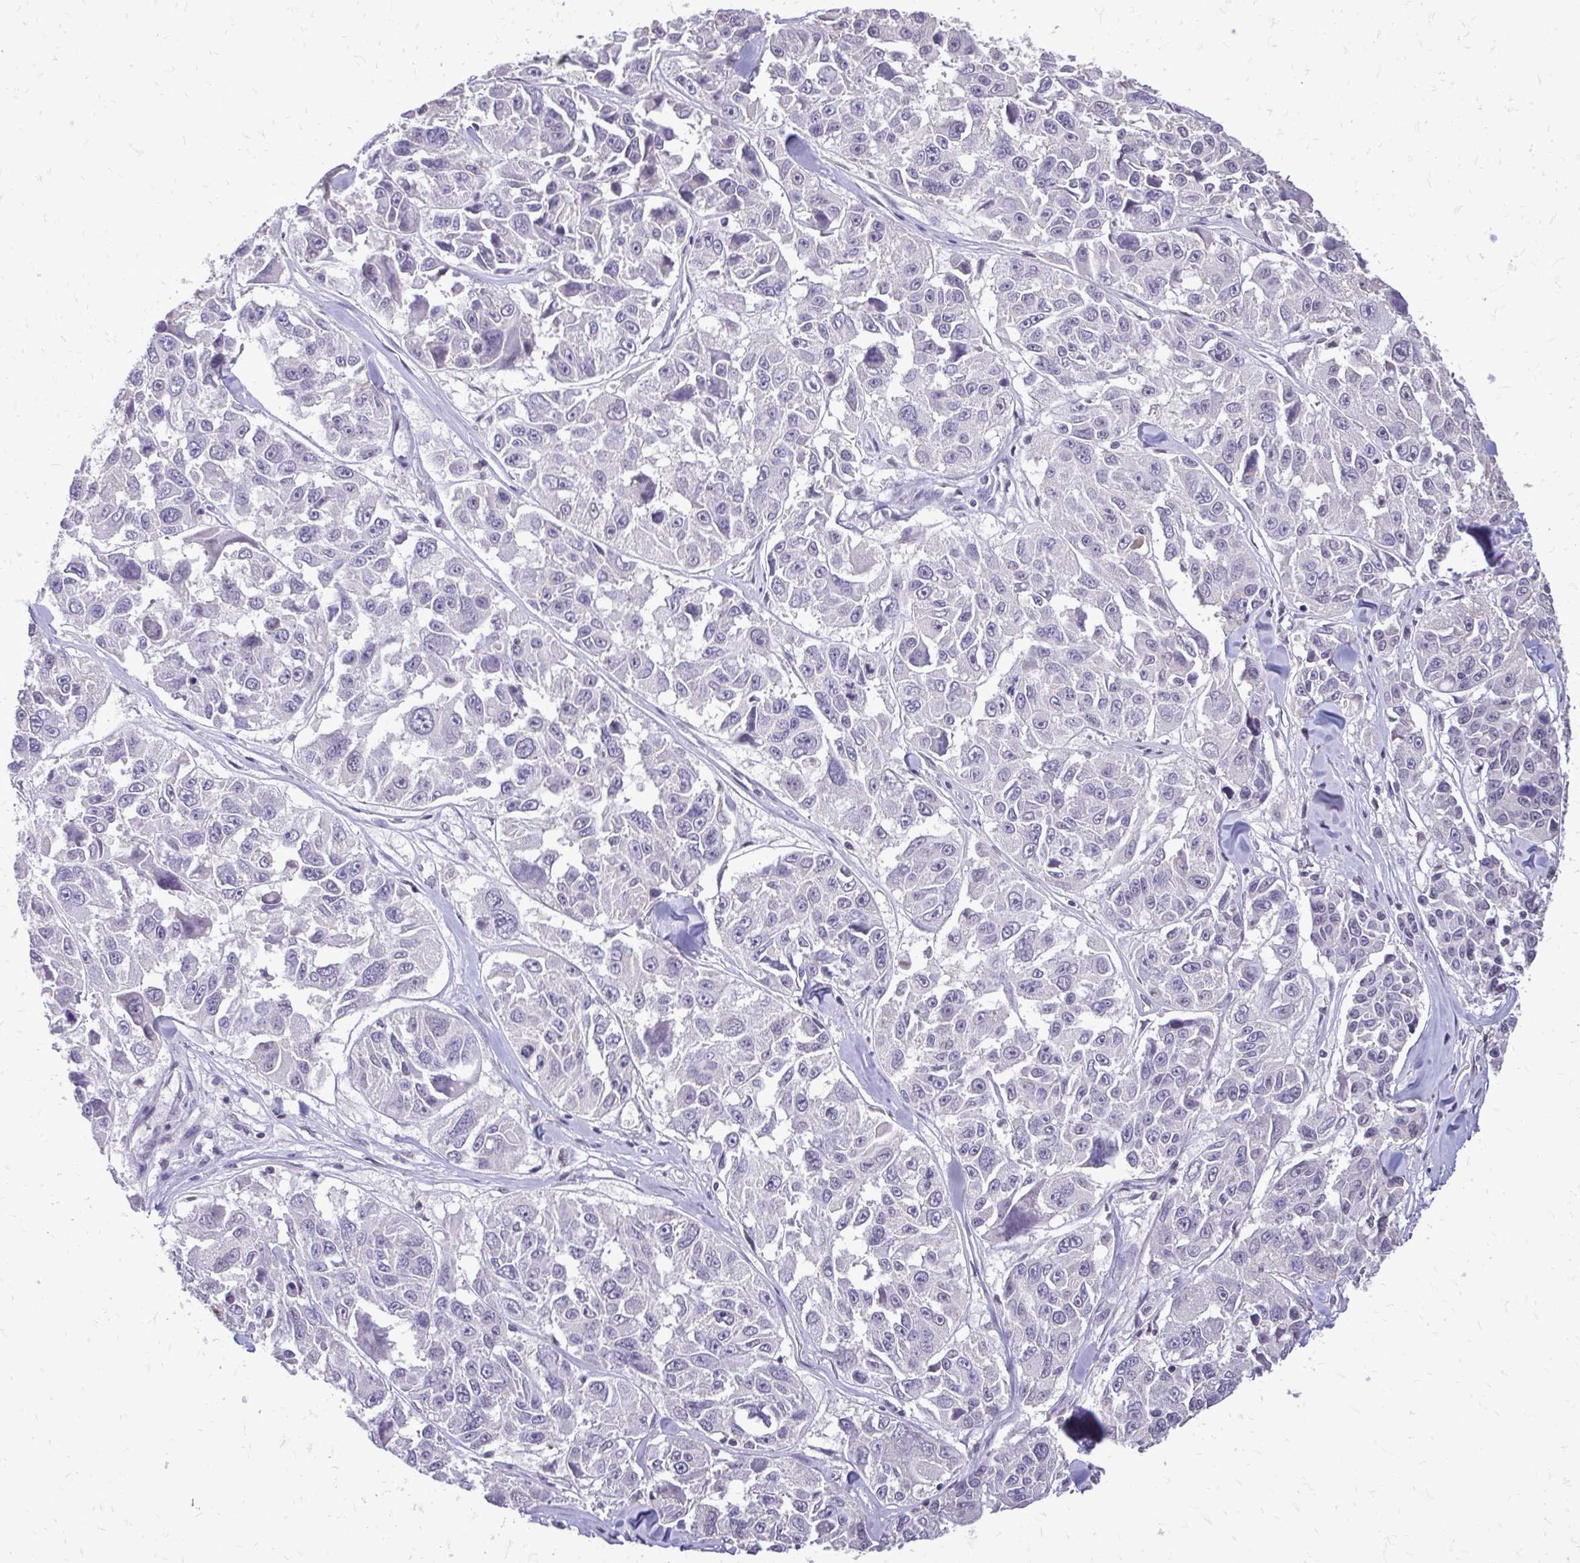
{"staining": {"intensity": "negative", "quantity": "none", "location": "none"}, "tissue": "melanoma", "cell_type": "Tumor cells", "image_type": "cancer", "snomed": [{"axis": "morphology", "description": "Malignant melanoma, NOS"}, {"axis": "topography", "description": "Skin"}], "caption": "A high-resolution histopathology image shows immunohistochemistry (IHC) staining of melanoma, which shows no significant positivity in tumor cells.", "gene": "AKAP5", "patient": {"sex": "female", "age": 66}}